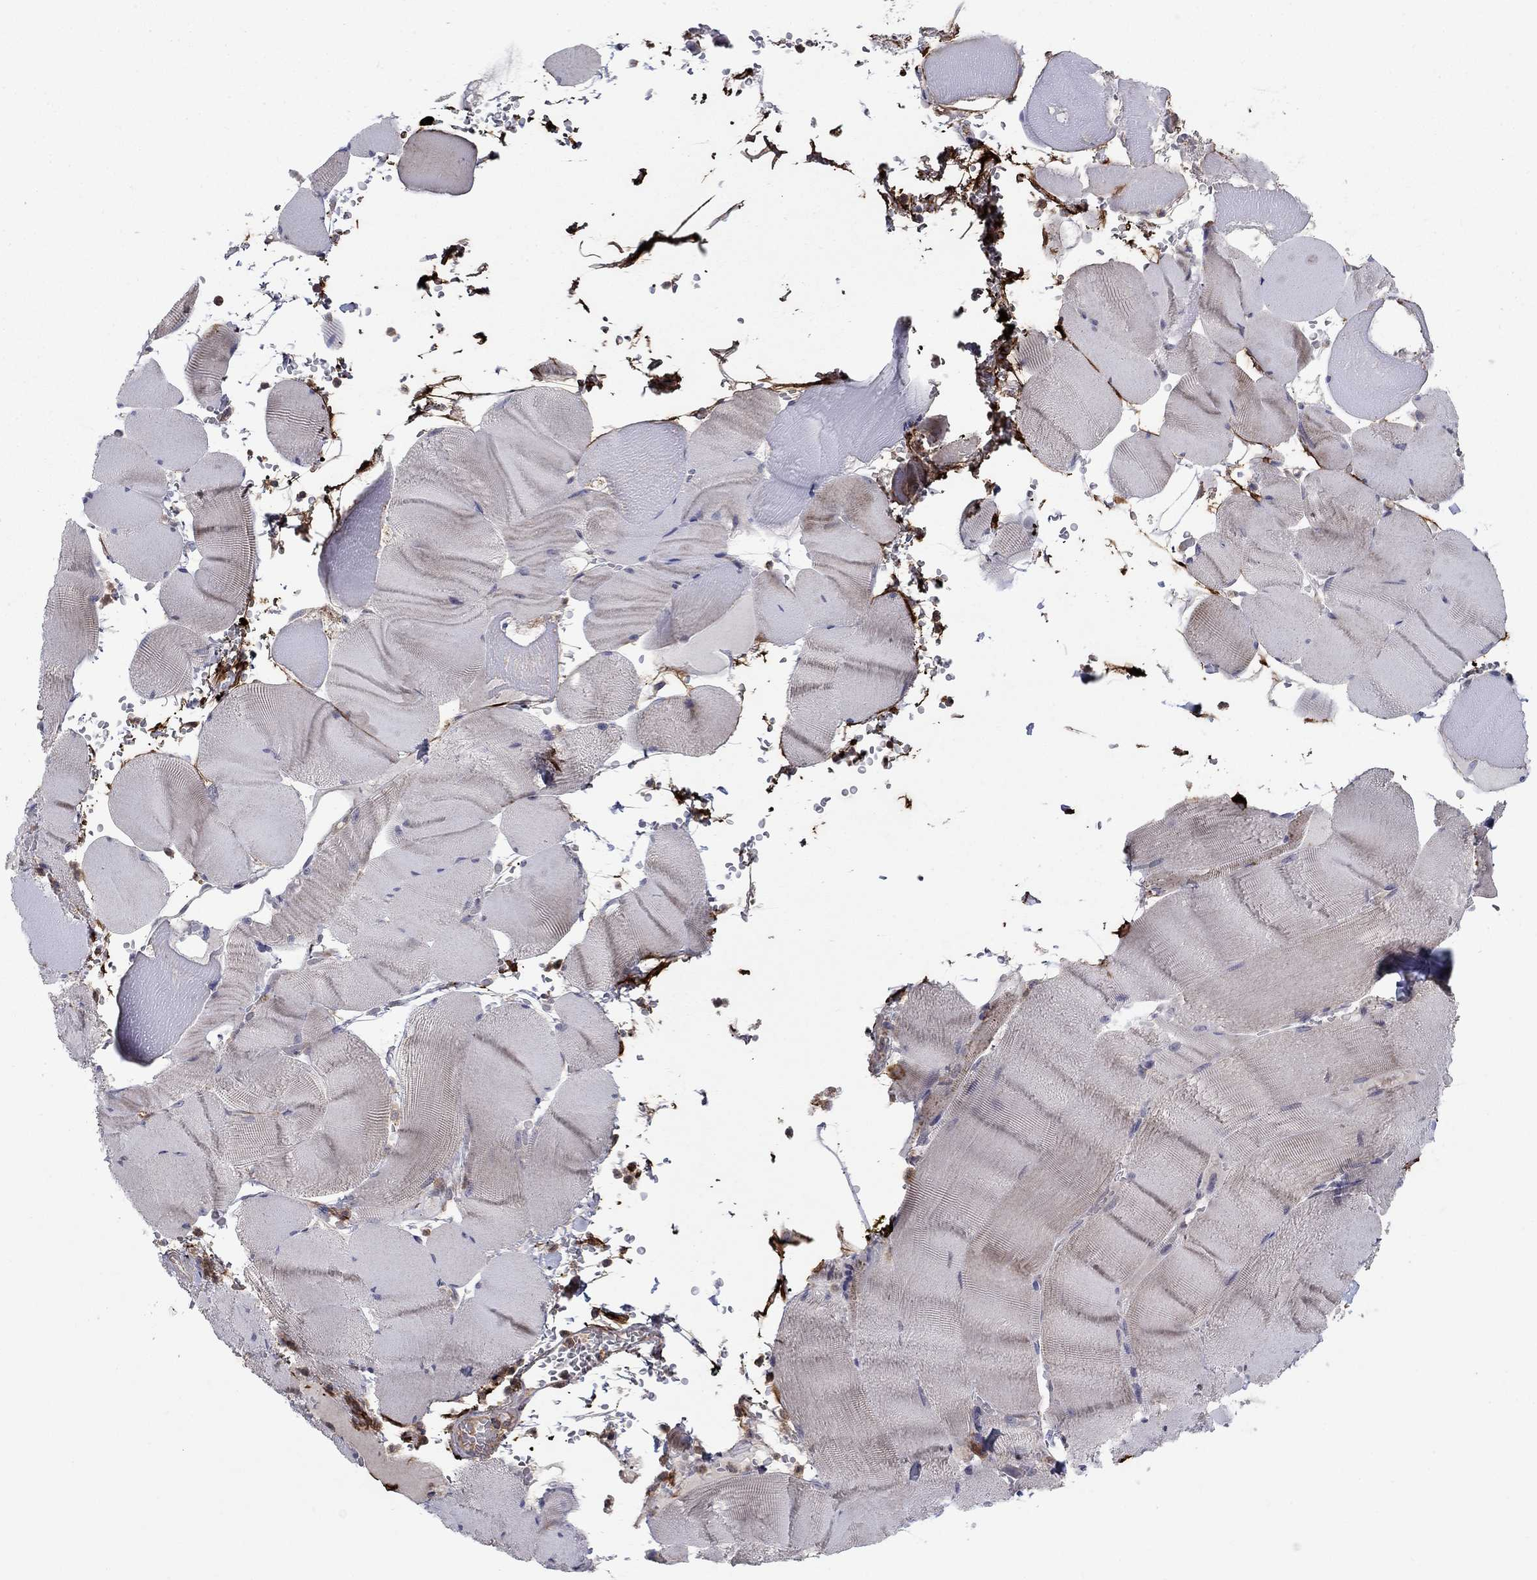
{"staining": {"intensity": "negative", "quantity": "none", "location": "none"}, "tissue": "skeletal muscle", "cell_type": "Myocytes", "image_type": "normal", "snomed": [{"axis": "morphology", "description": "Normal tissue, NOS"}, {"axis": "topography", "description": "Skeletal muscle"}], "caption": "DAB (3,3'-diaminobenzidine) immunohistochemical staining of normal skeletal muscle reveals no significant staining in myocytes.", "gene": "DOP1B", "patient": {"sex": "male", "age": 56}}